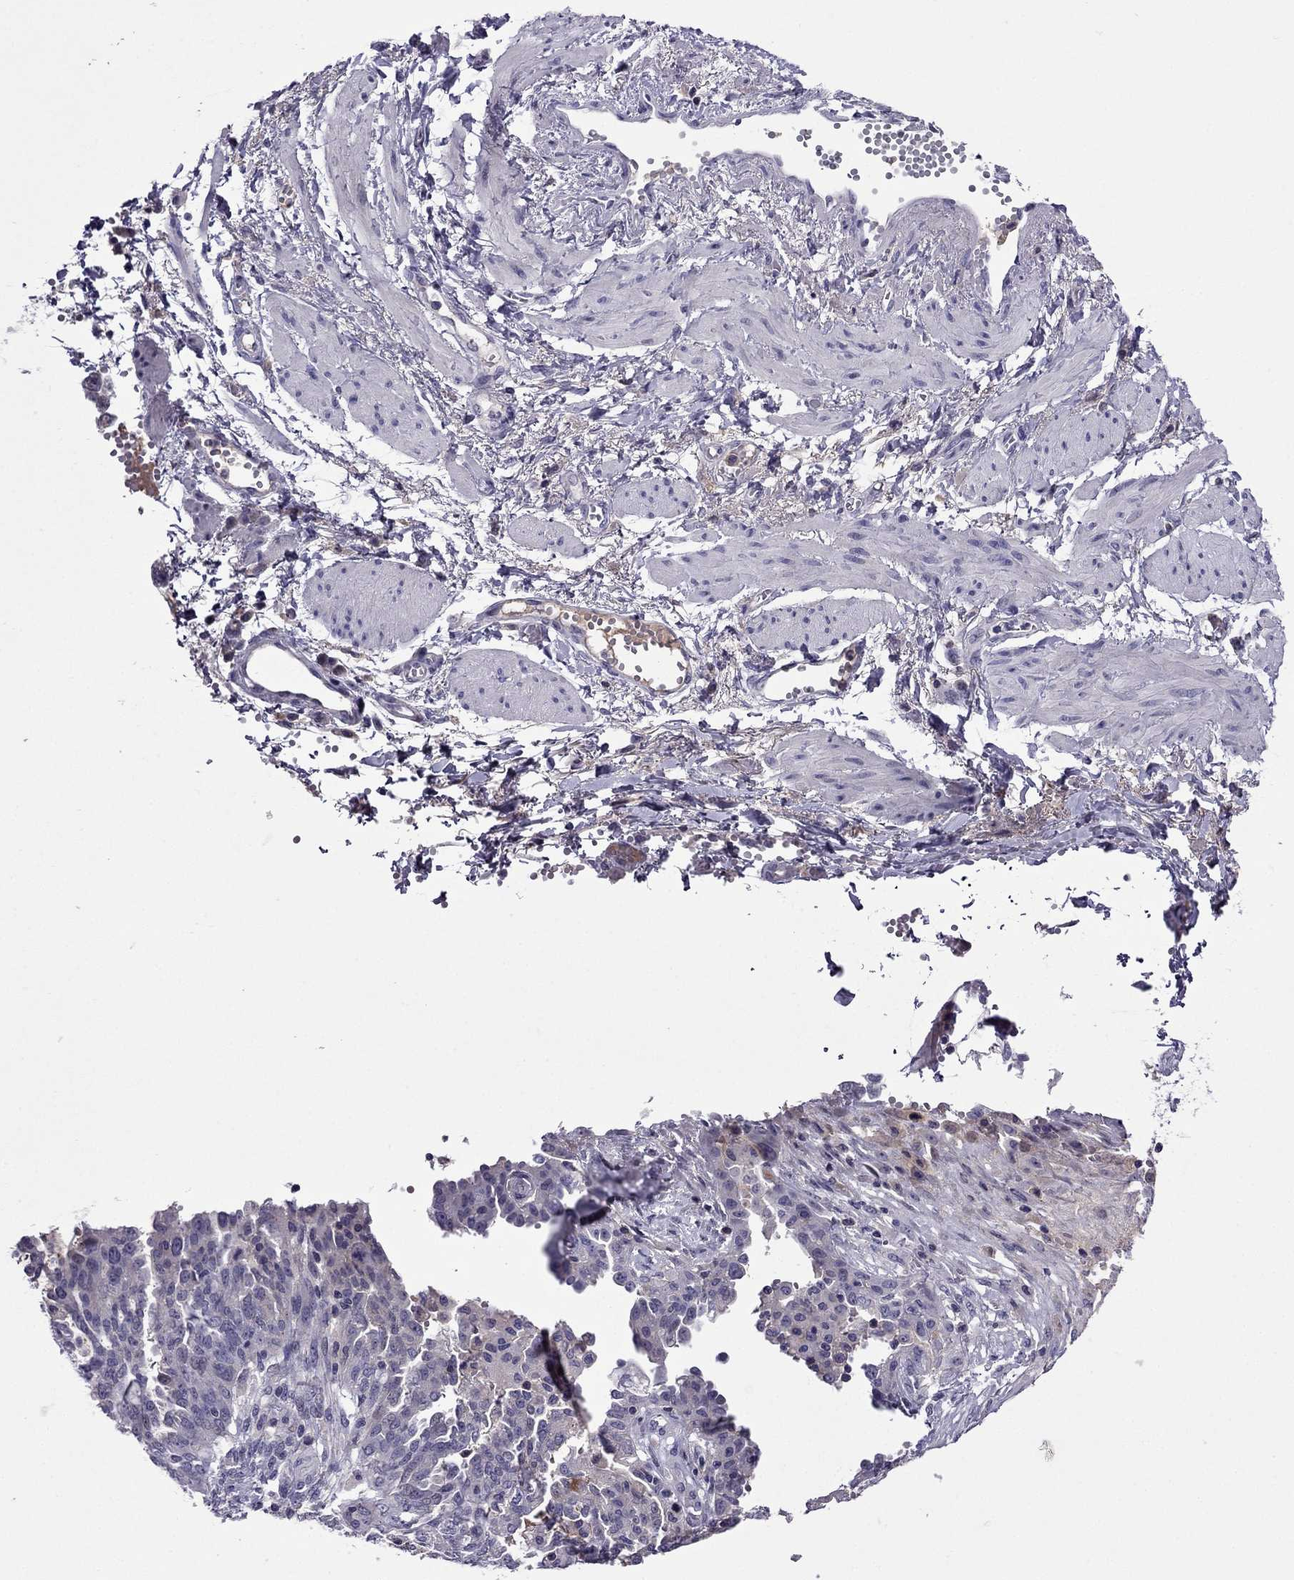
{"staining": {"intensity": "negative", "quantity": "none", "location": "none"}, "tissue": "ovarian cancer", "cell_type": "Tumor cells", "image_type": "cancer", "snomed": [{"axis": "morphology", "description": "Cystadenocarcinoma, serous, NOS"}, {"axis": "topography", "description": "Ovary"}], "caption": "High magnification brightfield microscopy of ovarian cancer stained with DAB (brown) and counterstained with hematoxylin (blue): tumor cells show no significant staining.", "gene": "SPTBN4", "patient": {"sex": "female", "age": 67}}